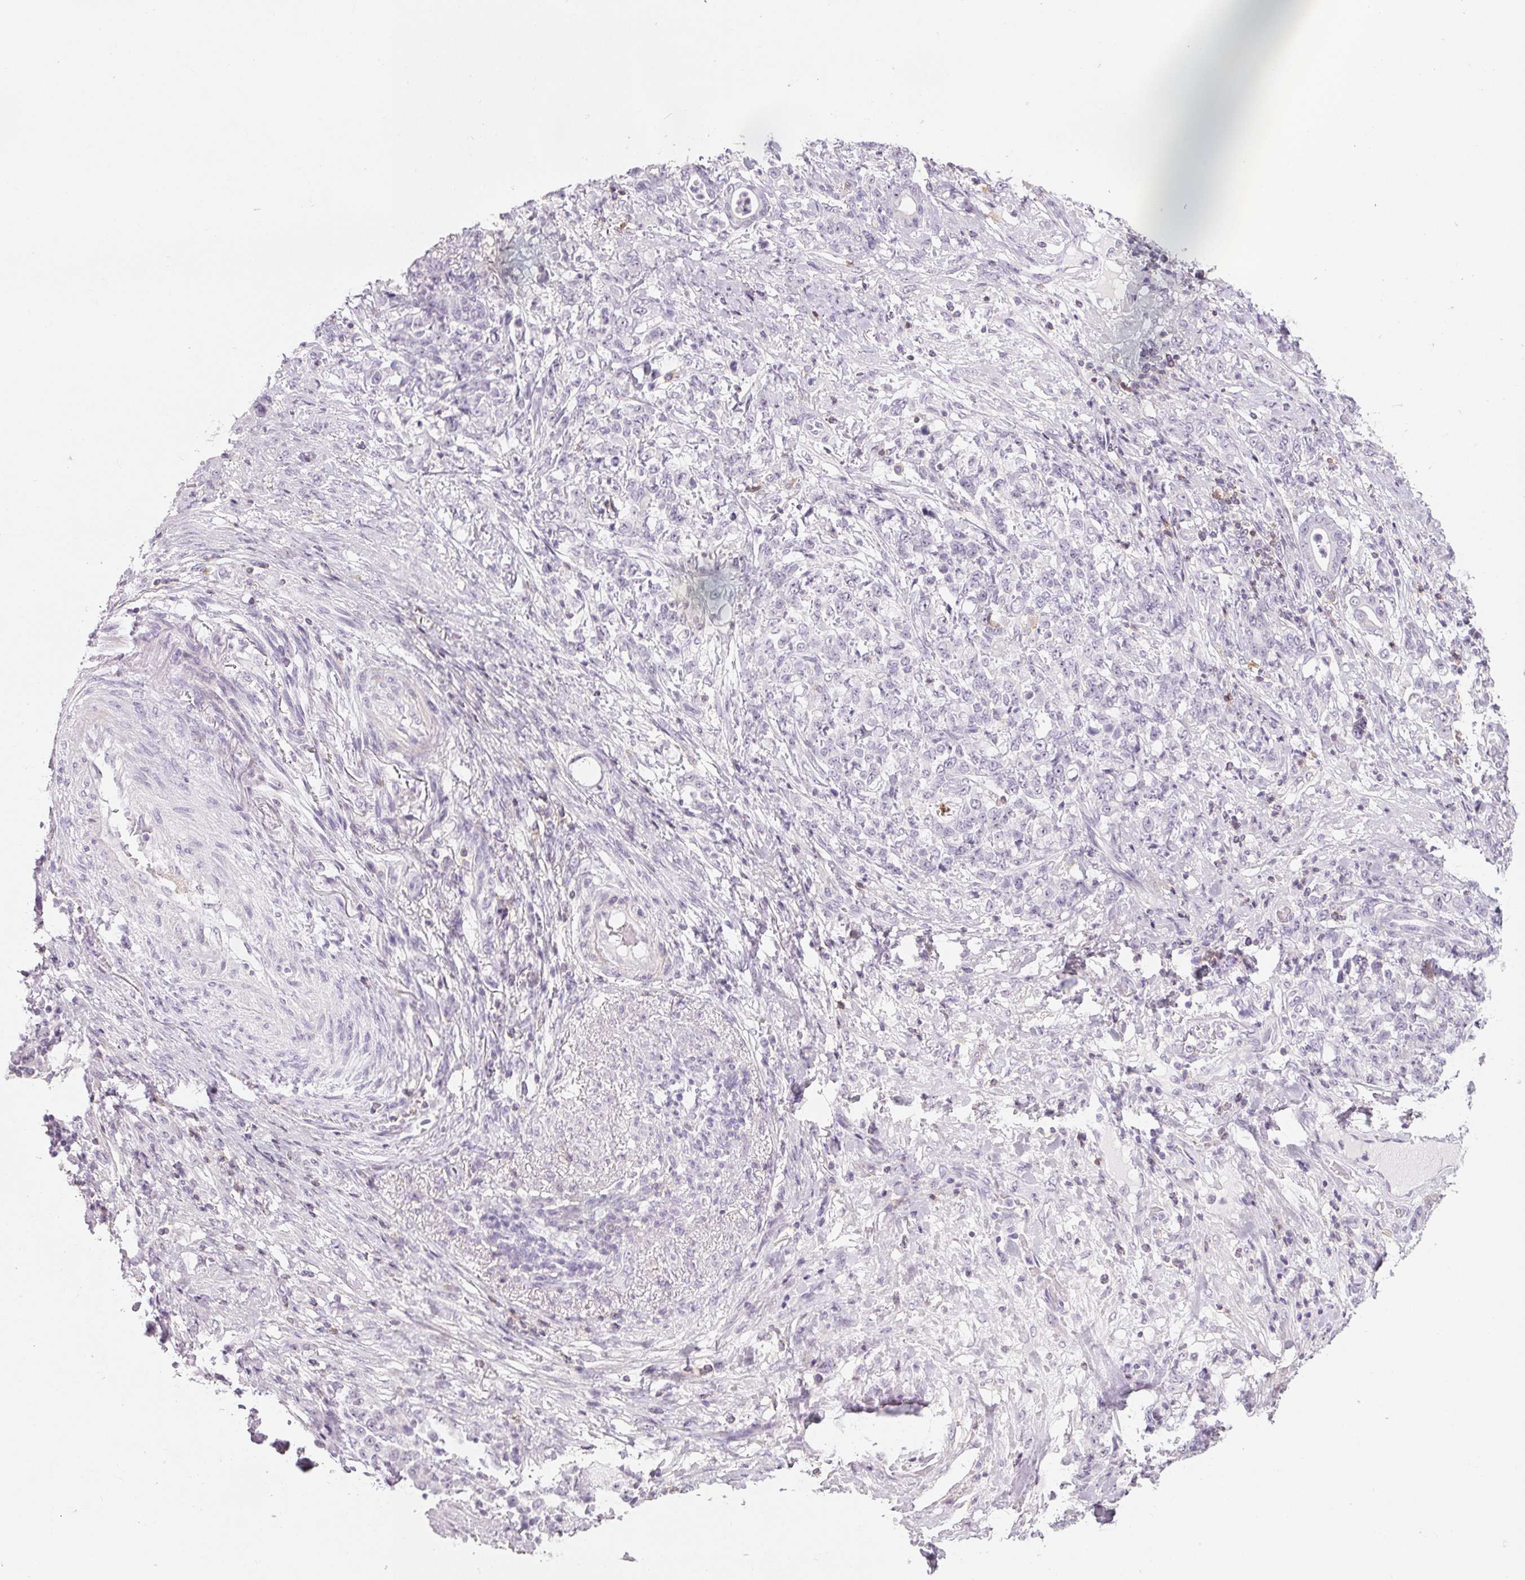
{"staining": {"intensity": "negative", "quantity": "none", "location": "none"}, "tissue": "stomach cancer", "cell_type": "Tumor cells", "image_type": "cancer", "snomed": [{"axis": "morphology", "description": "Adenocarcinoma, NOS"}, {"axis": "topography", "description": "Stomach"}], "caption": "Tumor cells are negative for brown protein staining in stomach cancer (adenocarcinoma).", "gene": "CD69", "patient": {"sex": "female", "age": 79}}